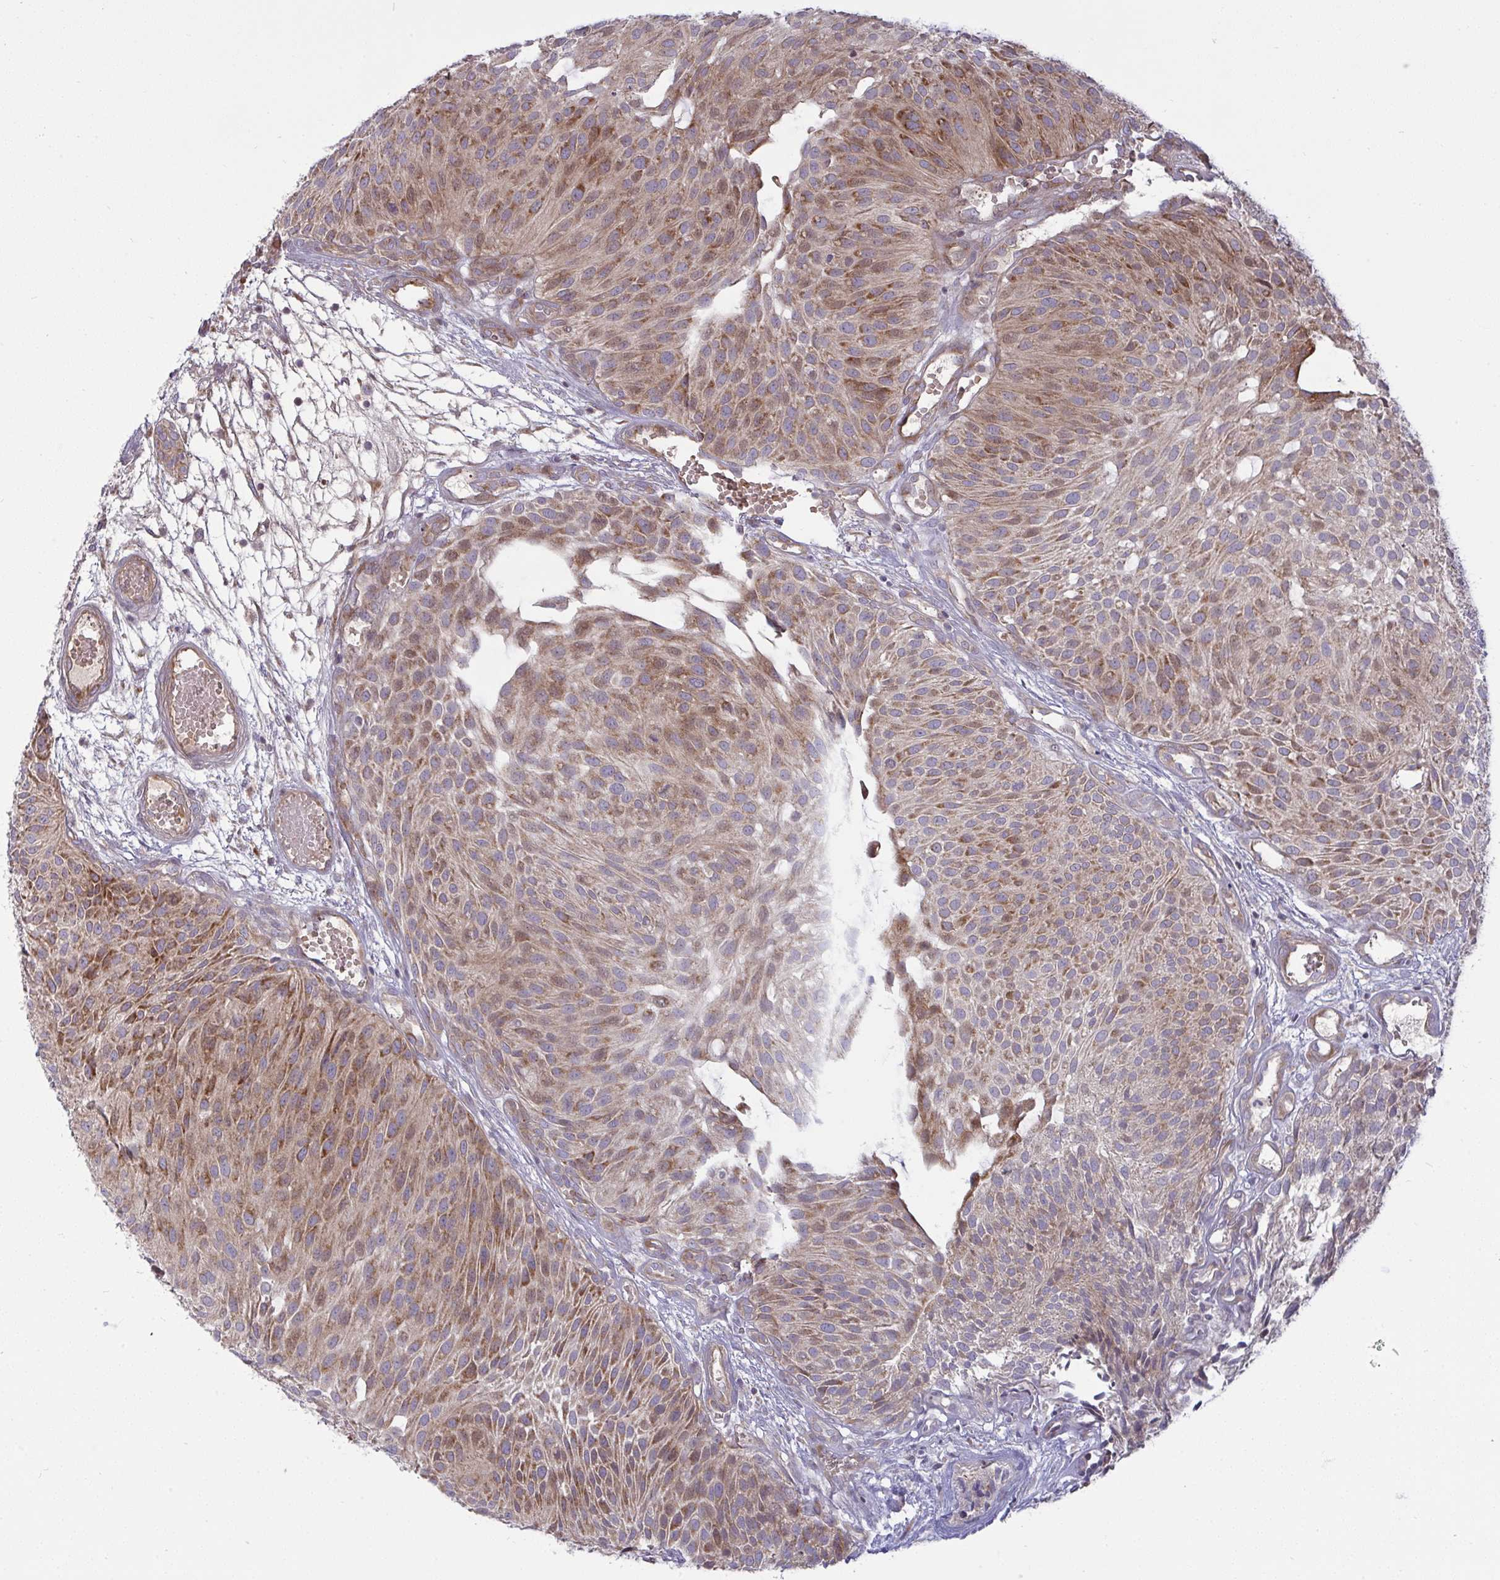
{"staining": {"intensity": "moderate", "quantity": ">75%", "location": "cytoplasmic/membranous"}, "tissue": "urothelial cancer", "cell_type": "Tumor cells", "image_type": "cancer", "snomed": [{"axis": "morphology", "description": "Urothelial carcinoma, NOS"}, {"axis": "topography", "description": "Urinary bladder"}], "caption": "DAB (3,3'-diaminobenzidine) immunohistochemical staining of urothelial cancer exhibits moderate cytoplasmic/membranous protein staining in about >75% of tumor cells. (DAB IHC, brown staining for protein, blue staining for nuclei).", "gene": "NTN1", "patient": {"sex": "male", "age": 84}}